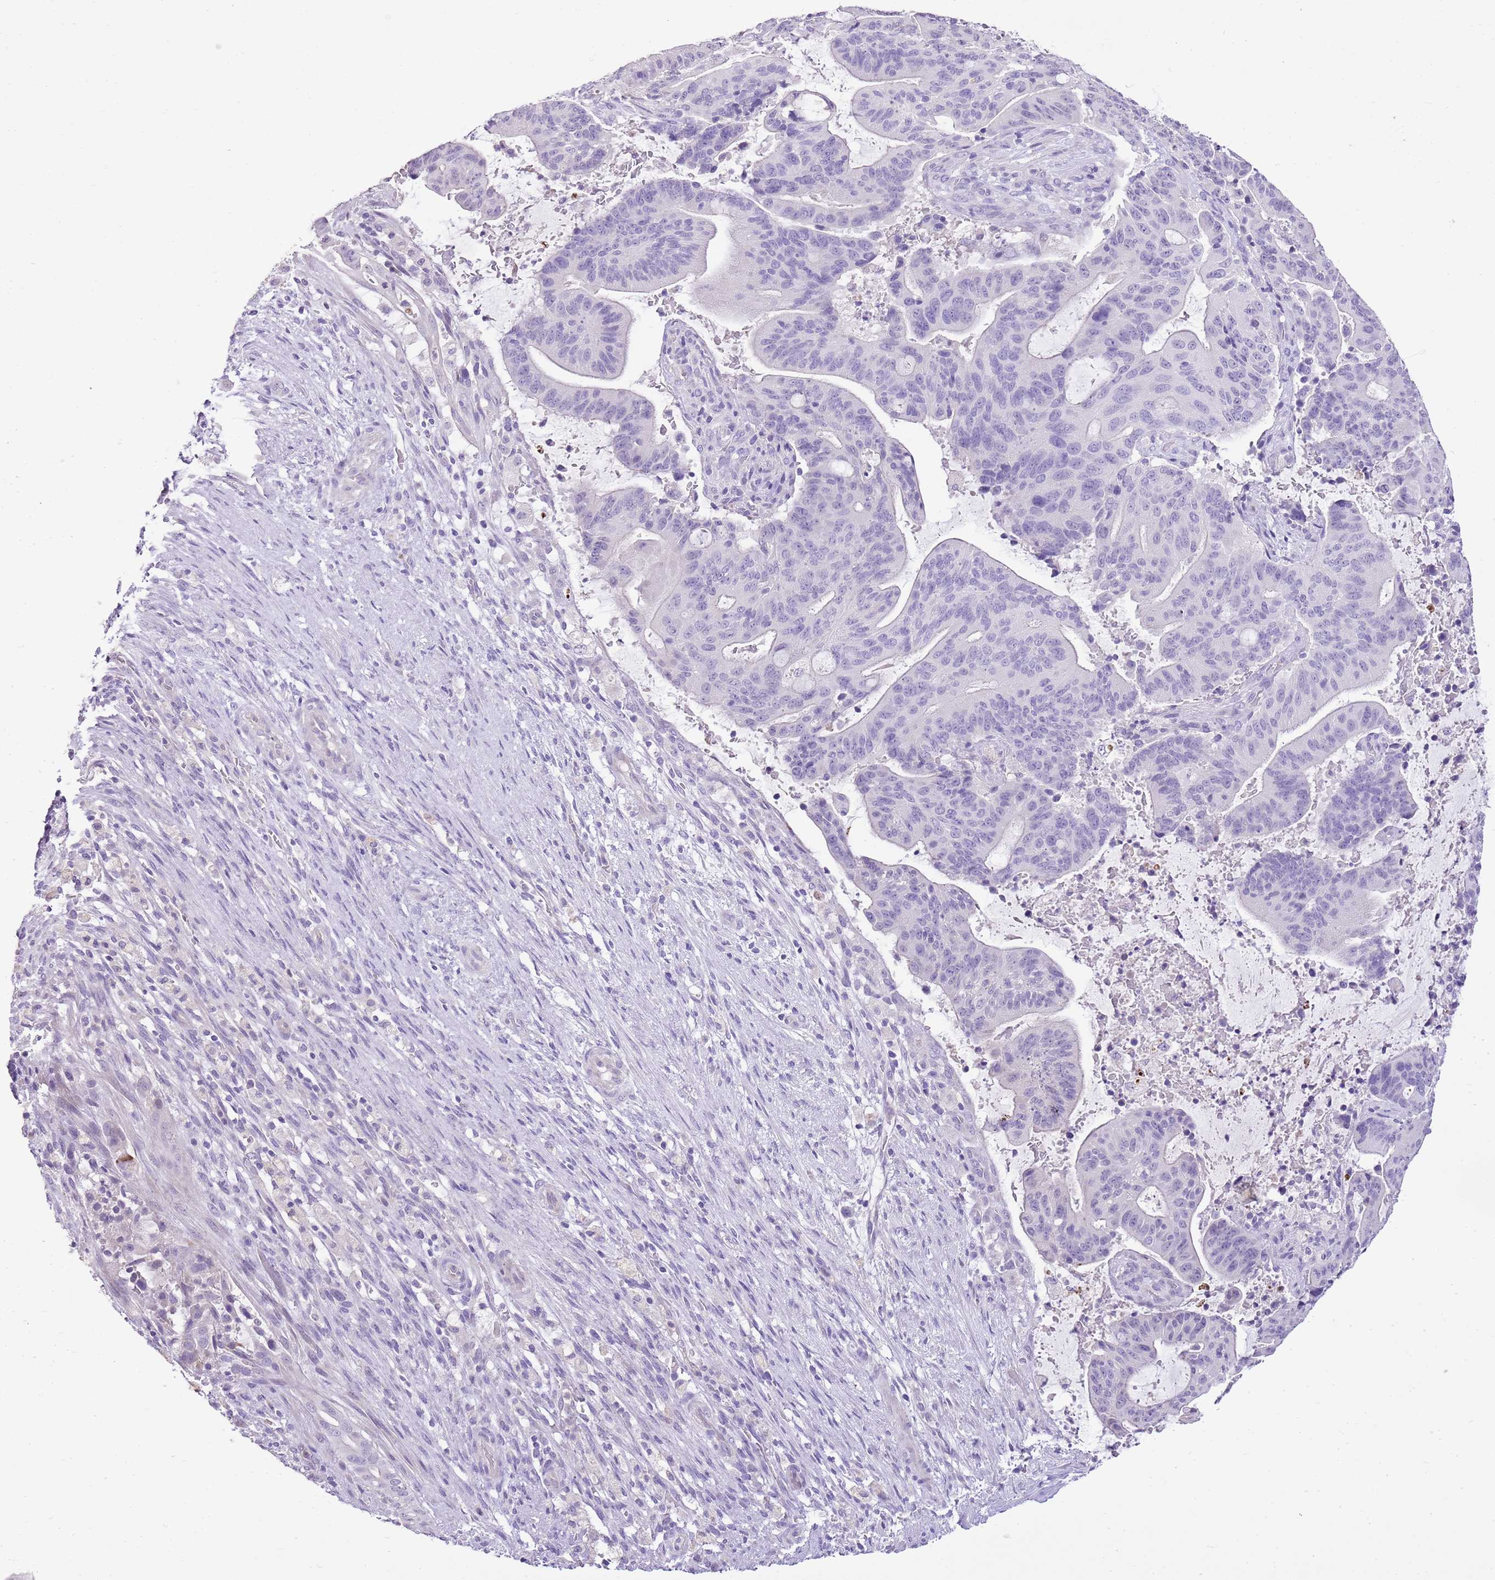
{"staining": {"intensity": "negative", "quantity": "none", "location": "none"}, "tissue": "liver cancer", "cell_type": "Tumor cells", "image_type": "cancer", "snomed": [{"axis": "morphology", "description": "Normal tissue, NOS"}, {"axis": "morphology", "description": "Cholangiocarcinoma"}, {"axis": "topography", "description": "Liver"}, {"axis": "topography", "description": "Peripheral nerve tissue"}], "caption": "Immunohistochemistry of human cholangiocarcinoma (liver) demonstrates no expression in tumor cells.", "gene": "XPO7", "patient": {"sex": "female", "age": 73}}